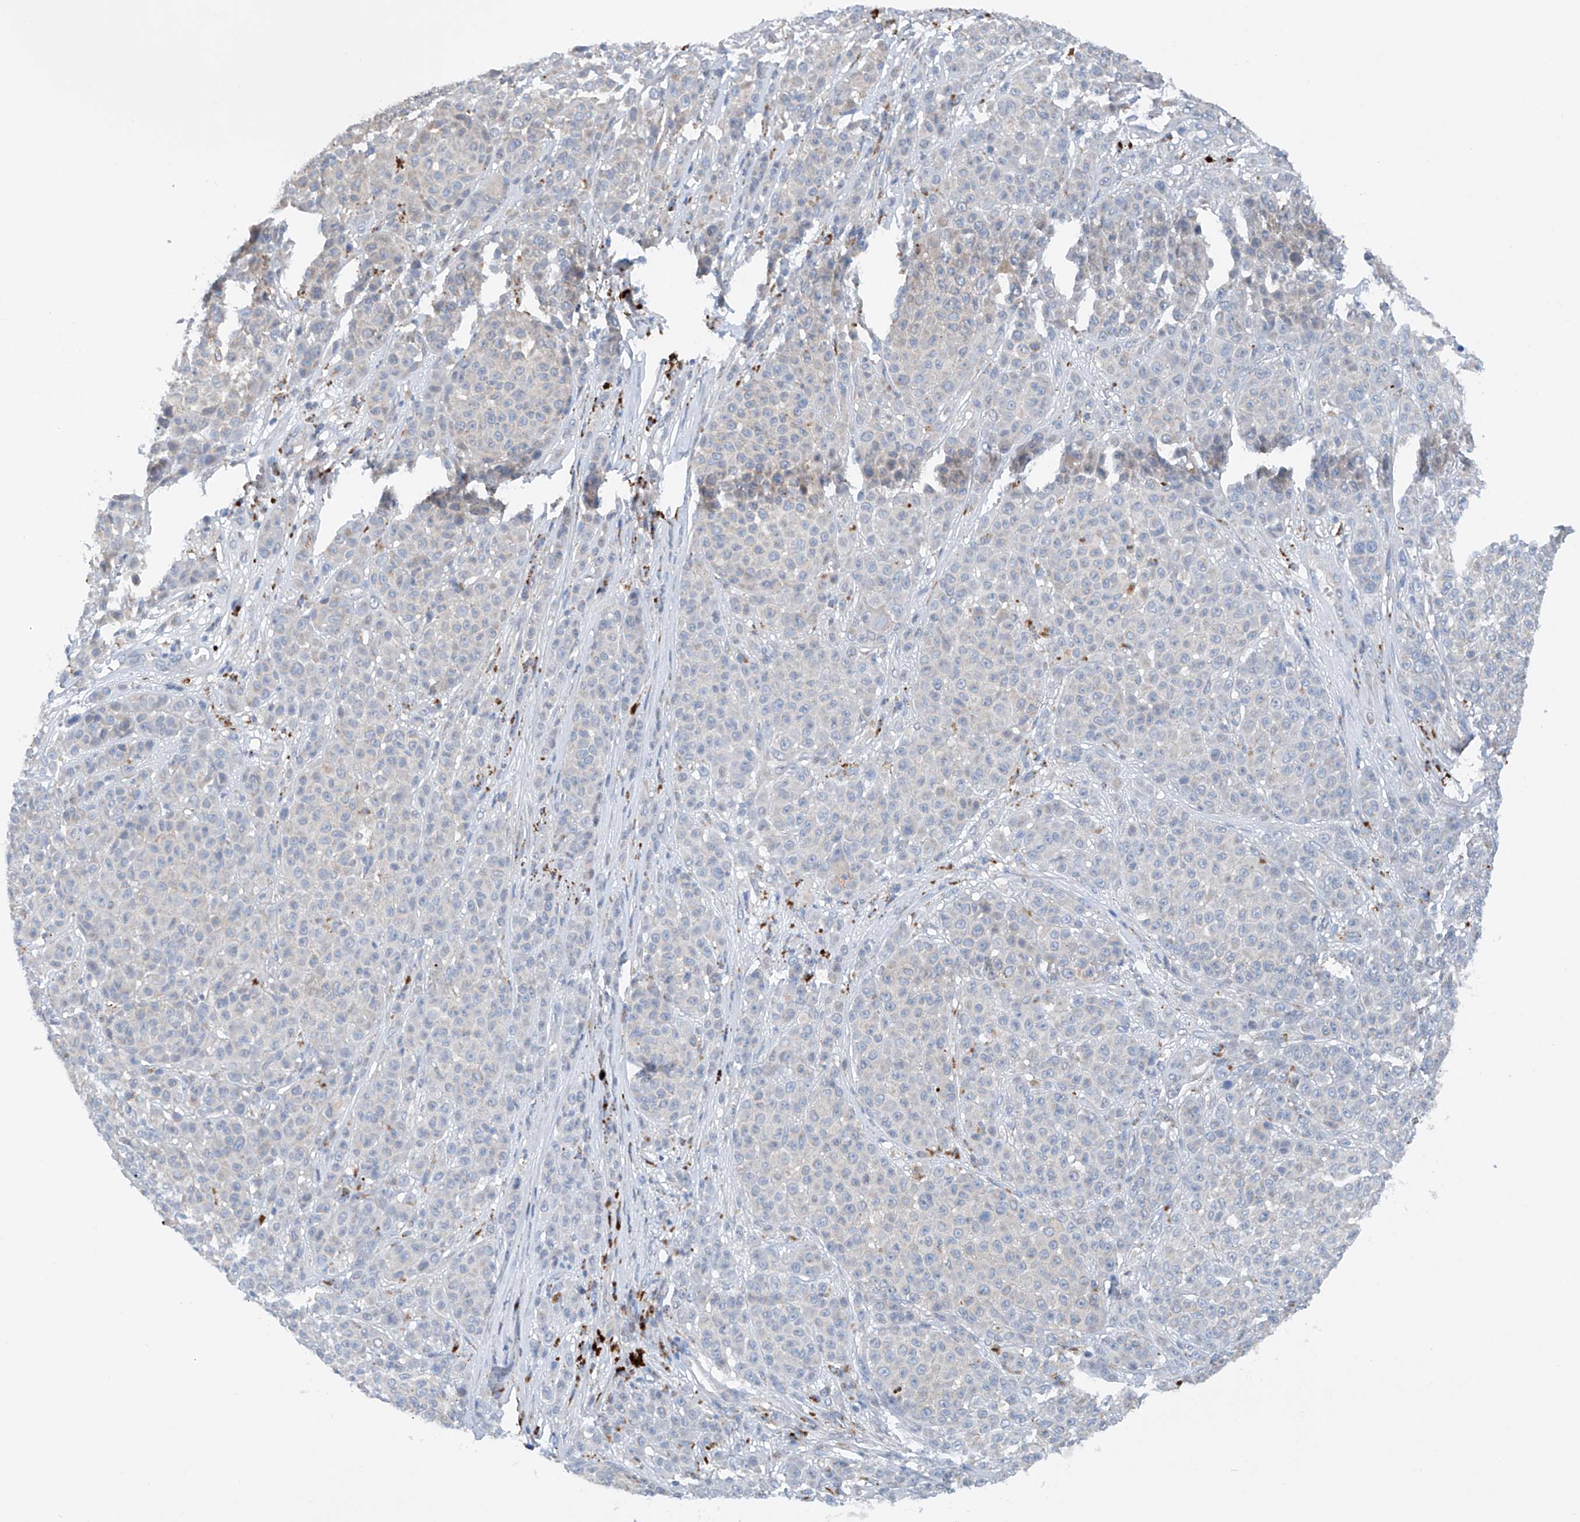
{"staining": {"intensity": "negative", "quantity": "none", "location": "none"}, "tissue": "melanoma", "cell_type": "Tumor cells", "image_type": "cancer", "snomed": [{"axis": "morphology", "description": "Malignant melanoma, NOS"}, {"axis": "topography", "description": "Skin"}], "caption": "Tumor cells show no significant positivity in malignant melanoma. (Brightfield microscopy of DAB immunohistochemistry at high magnification).", "gene": "CEP85L", "patient": {"sex": "female", "age": 94}}